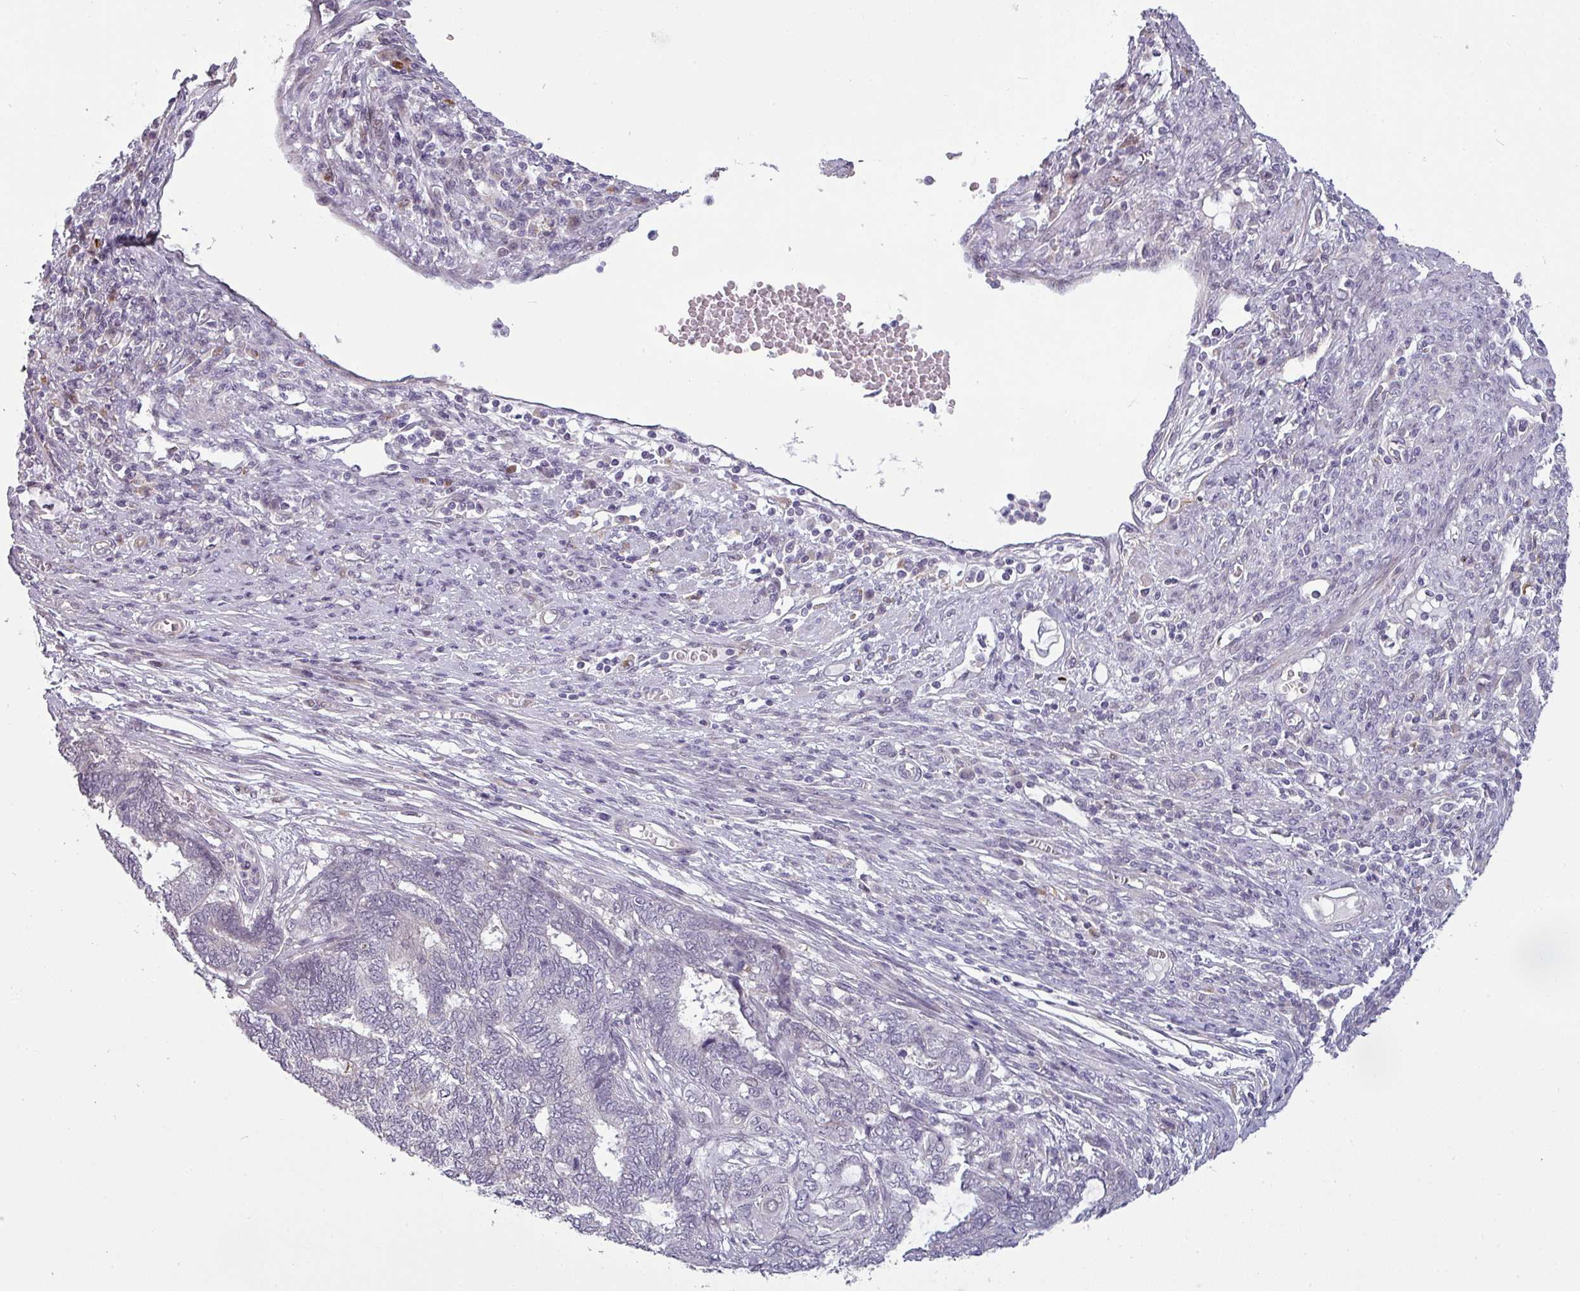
{"staining": {"intensity": "negative", "quantity": "none", "location": "none"}, "tissue": "endometrial cancer", "cell_type": "Tumor cells", "image_type": "cancer", "snomed": [{"axis": "morphology", "description": "Adenocarcinoma, NOS"}, {"axis": "topography", "description": "Uterus"}, {"axis": "topography", "description": "Endometrium"}], "caption": "Immunohistochemistry (IHC) micrograph of neoplastic tissue: human endometrial cancer stained with DAB displays no significant protein positivity in tumor cells. (DAB immunohistochemistry with hematoxylin counter stain).", "gene": "C2orf16", "patient": {"sex": "female", "age": 70}}